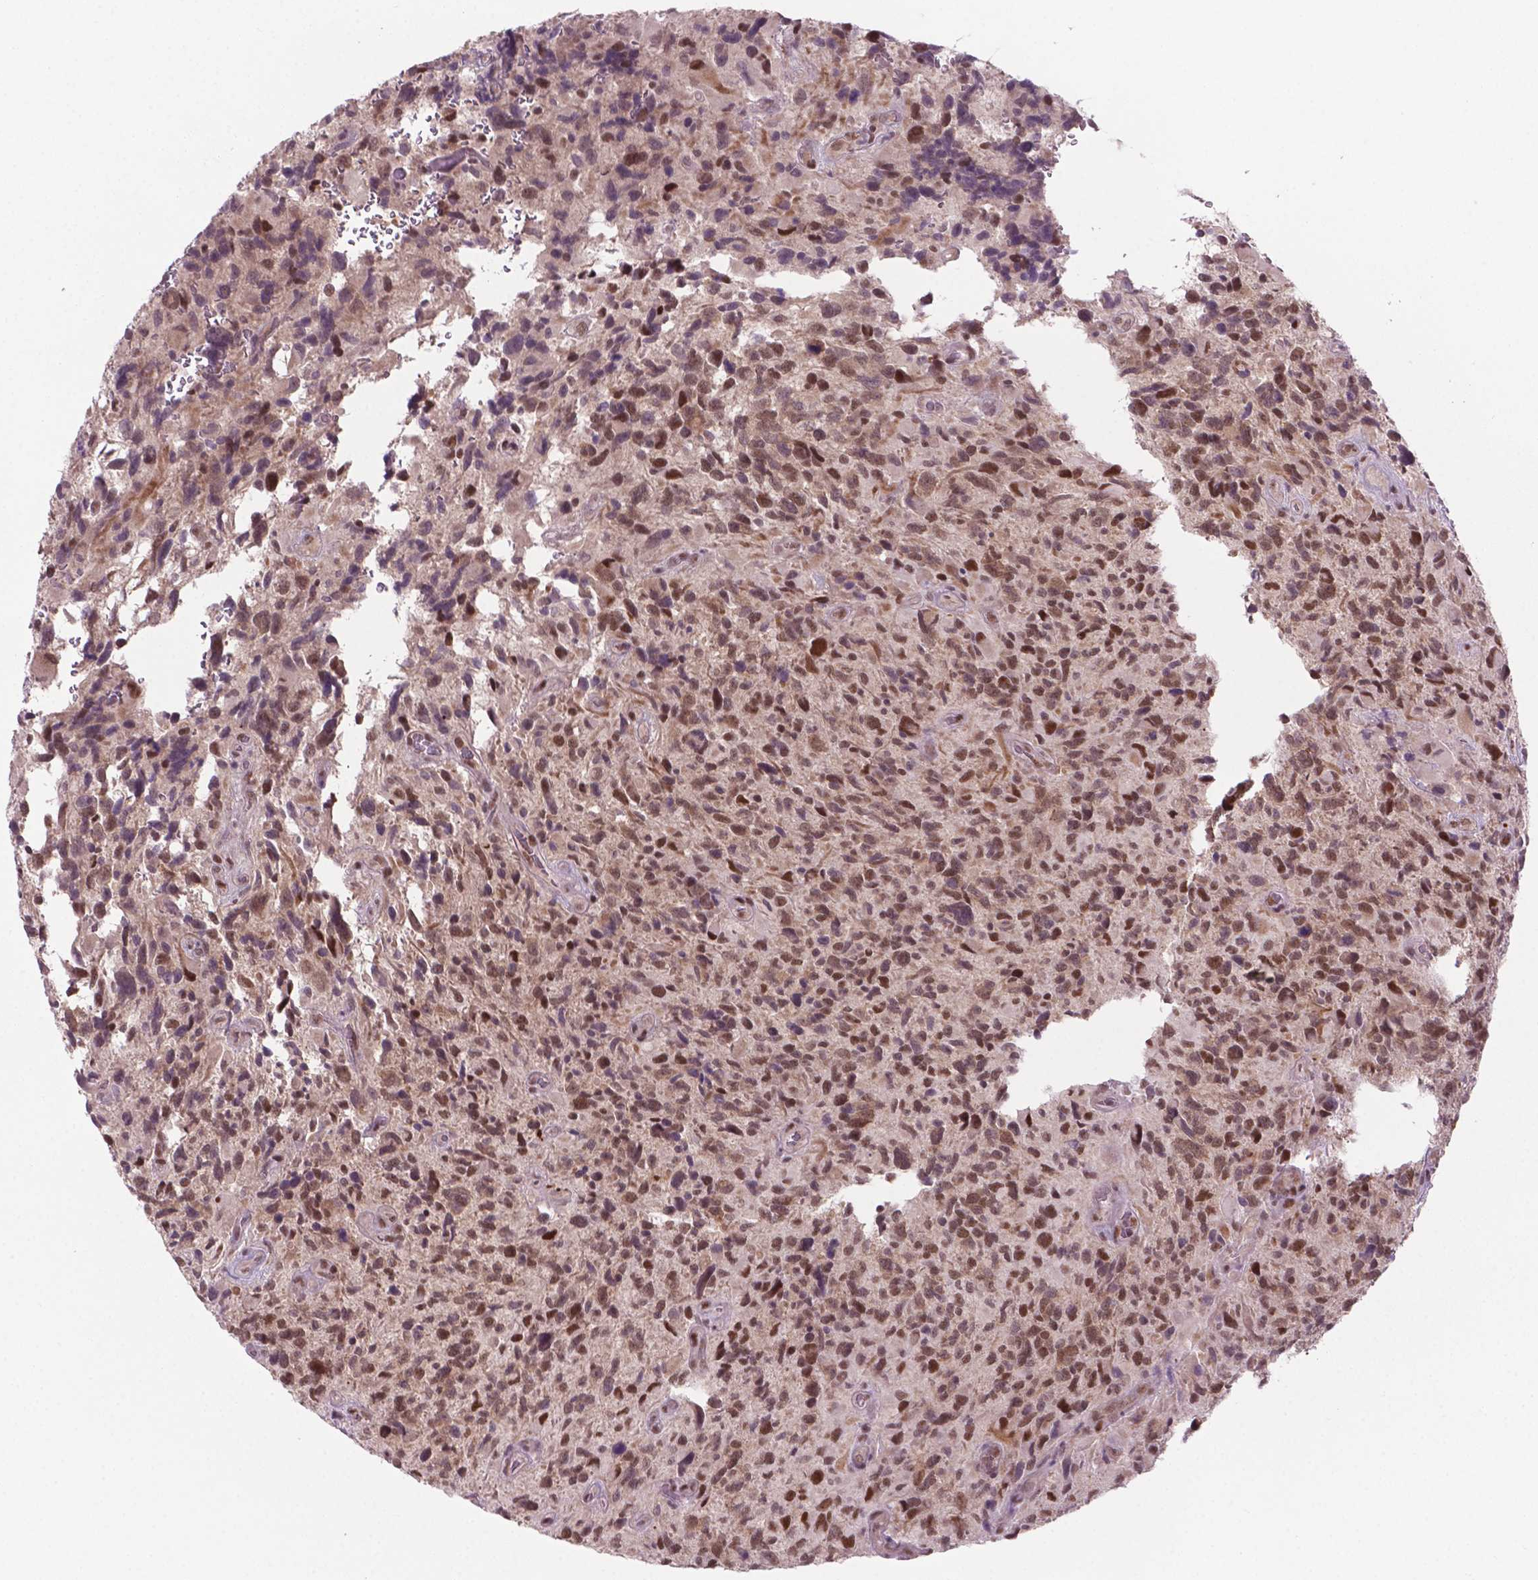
{"staining": {"intensity": "moderate", "quantity": ">75%", "location": "nuclear"}, "tissue": "glioma", "cell_type": "Tumor cells", "image_type": "cancer", "snomed": [{"axis": "morphology", "description": "Glioma, malignant, High grade"}, {"axis": "topography", "description": "Brain"}], "caption": "A high-resolution histopathology image shows IHC staining of glioma, which demonstrates moderate nuclear positivity in about >75% of tumor cells.", "gene": "PHAX", "patient": {"sex": "male", "age": 46}}